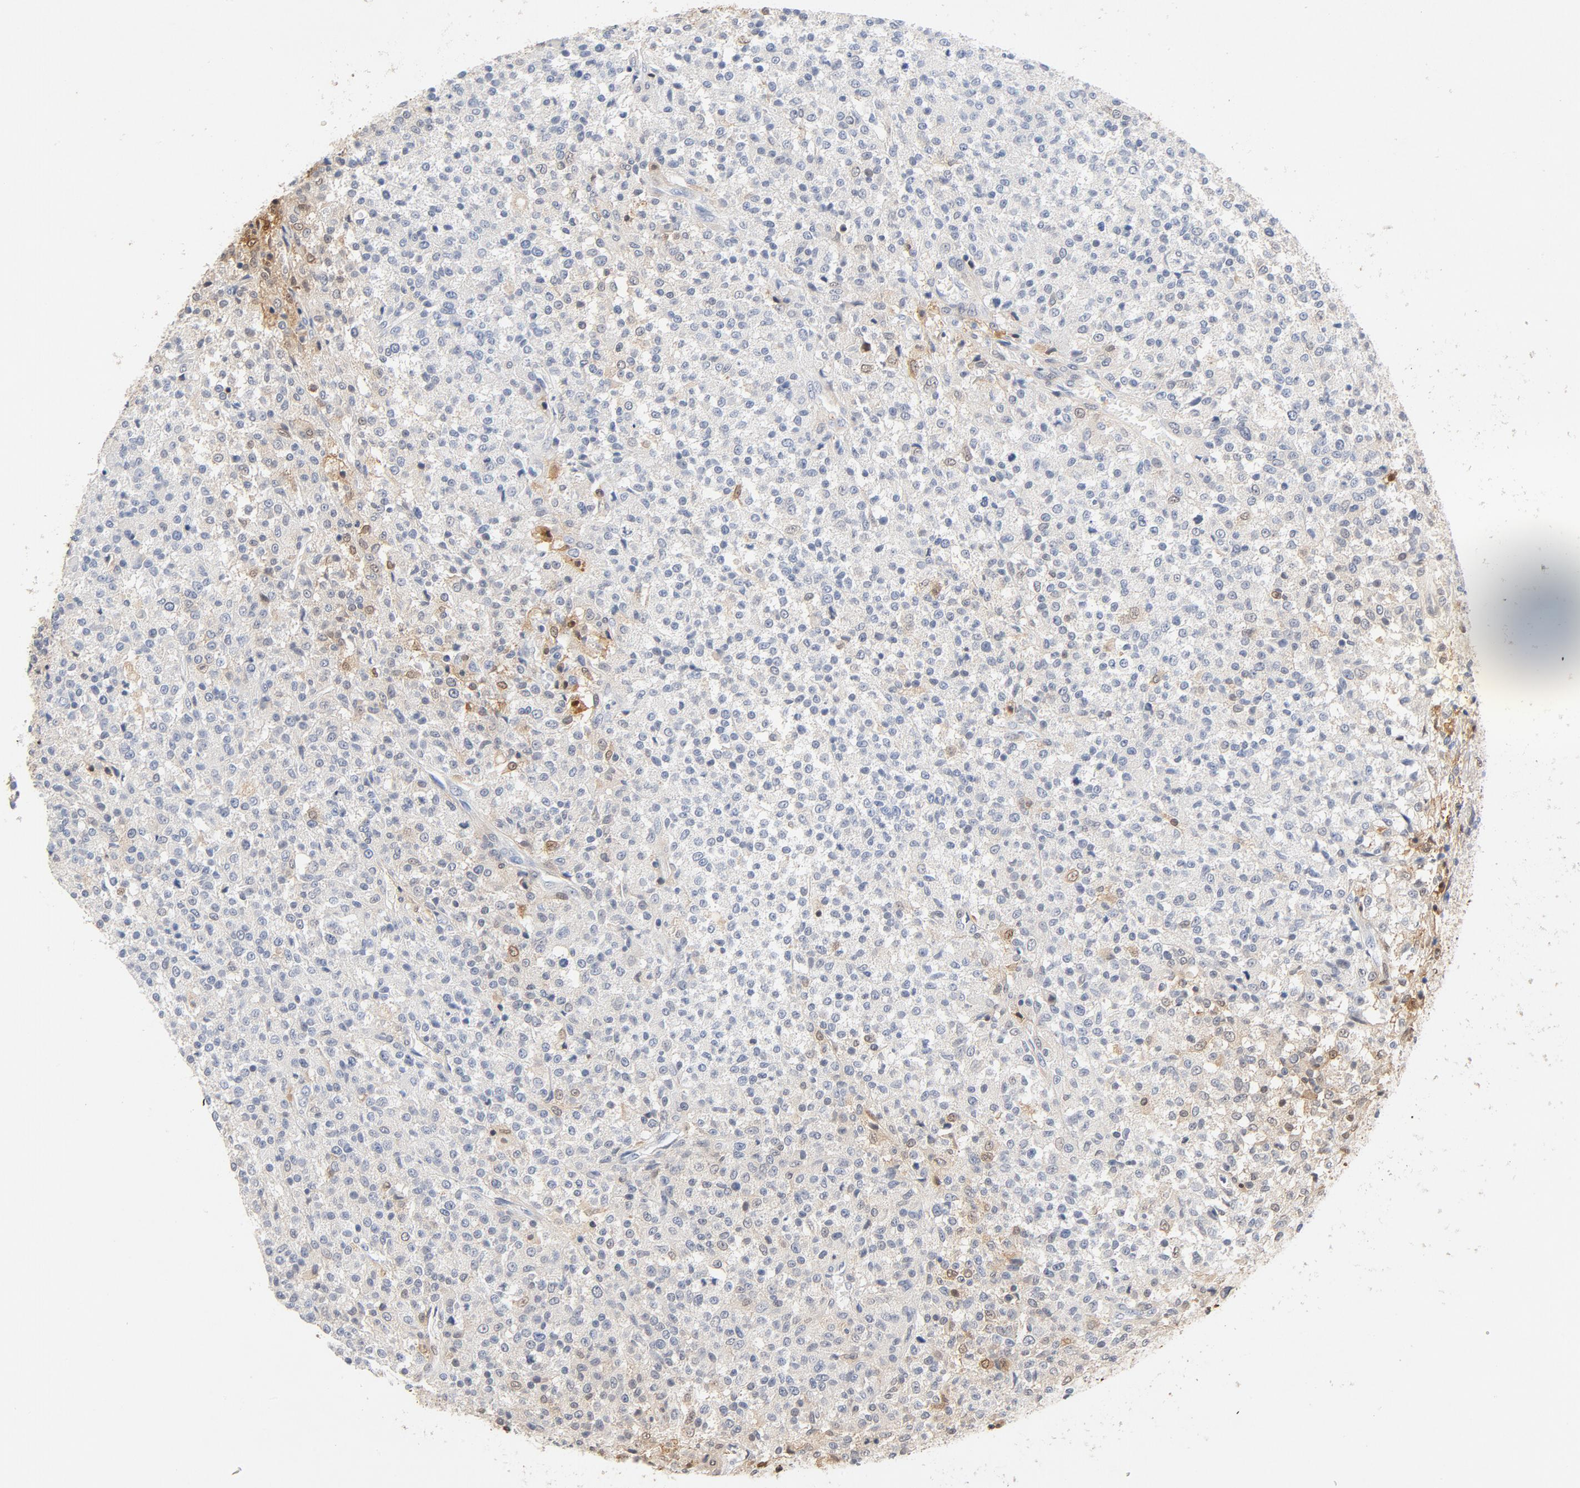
{"staining": {"intensity": "negative", "quantity": "none", "location": "none"}, "tissue": "testis cancer", "cell_type": "Tumor cells", "image_type": "cancer", "snomed": [{"axis": "morphology", "description": "Seminoma, NOS"}, {"axis": "topography", "description": "Testis"}], "caption": "This is an immunohistochemistry micrograph of human testis seminoma. There is no staining in tumor cells.", "gene": "STAT1", "patient": {"sex": "male", "age": 59}}